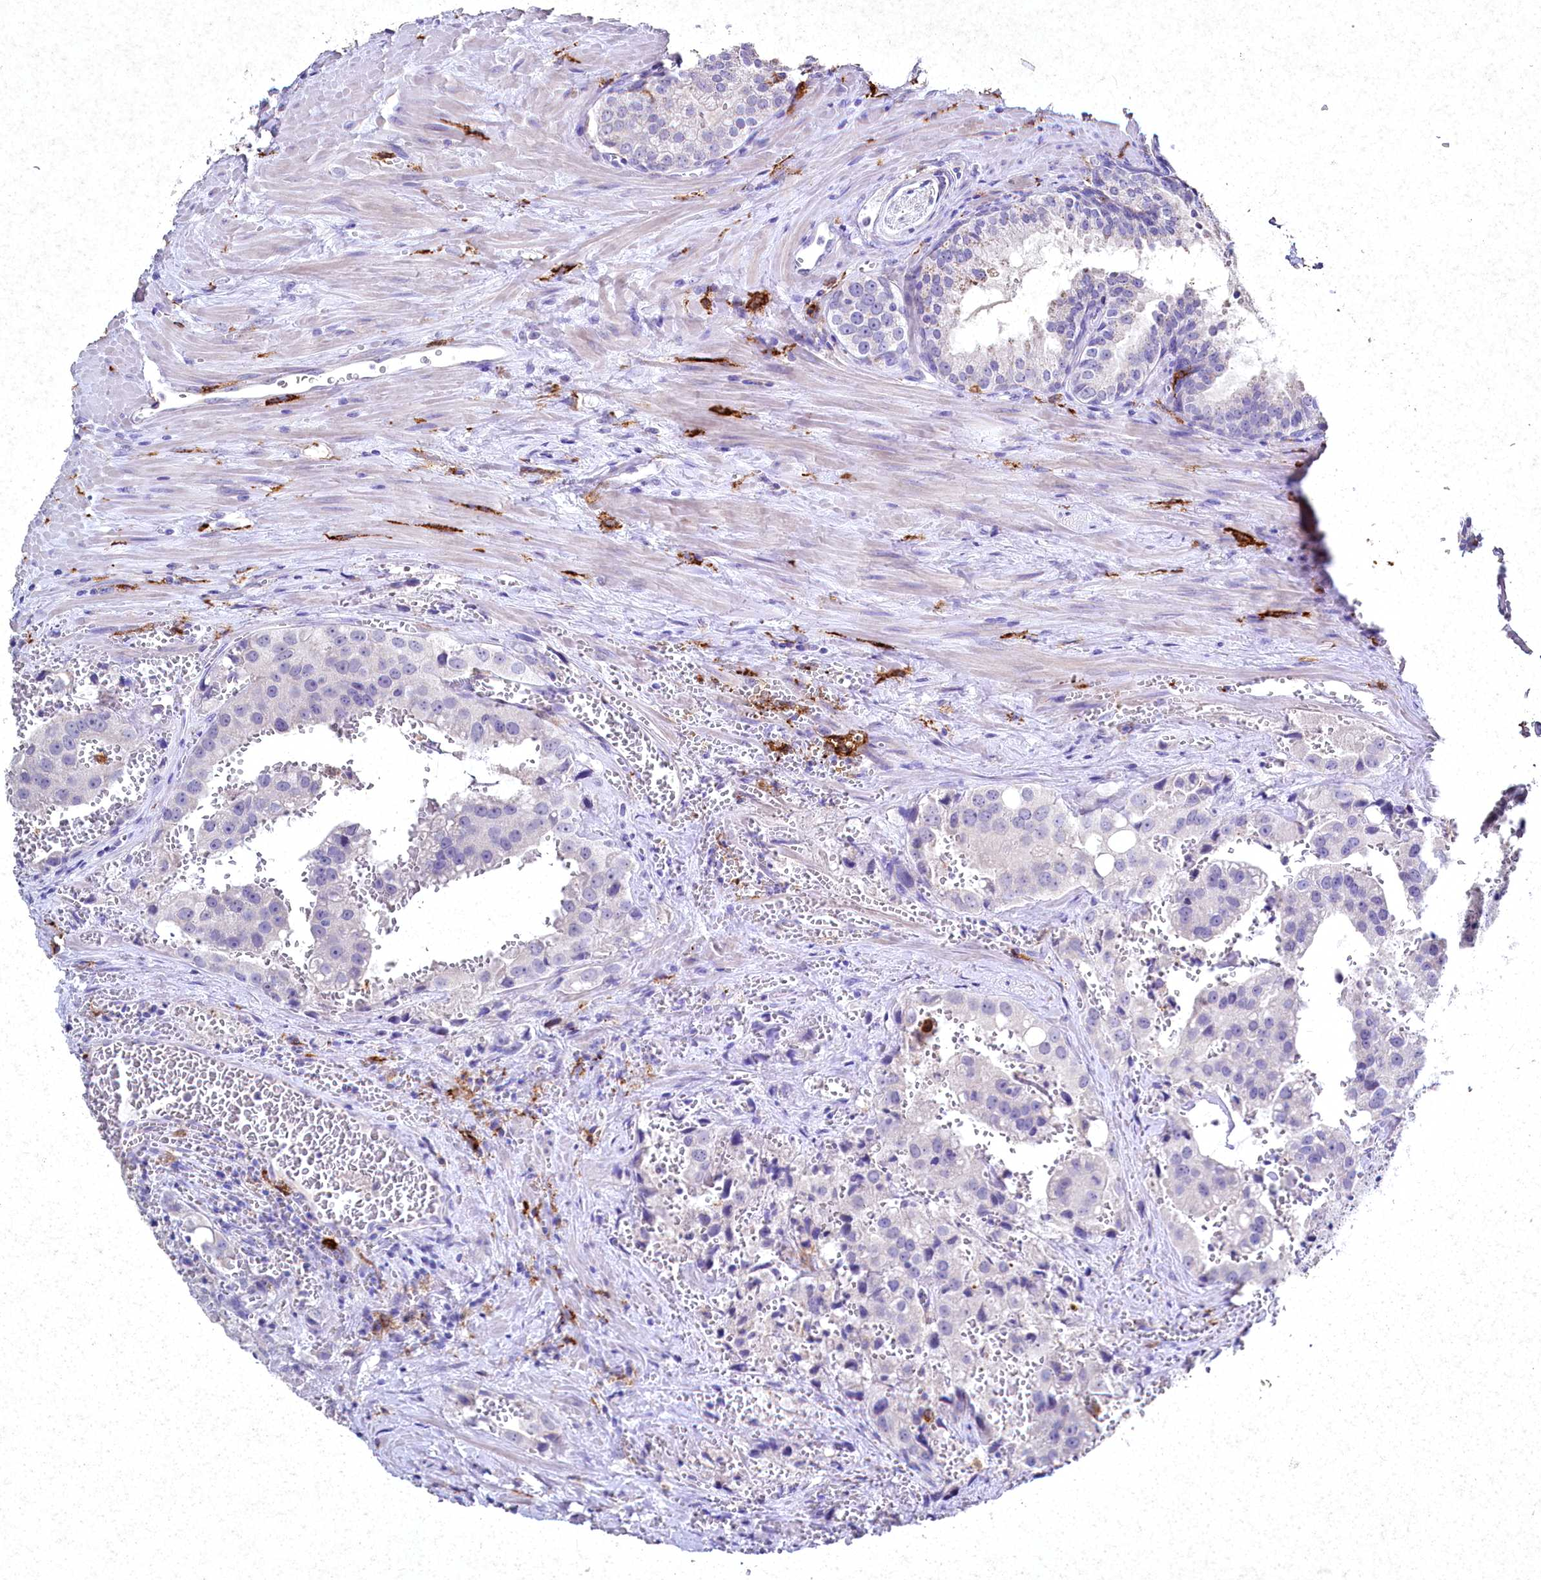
{"staining": {"intensity": "negative", "quantity": "none", "location": "none"}, "tissue": "prostate cancer", "cell_type": "Tumor cells", "image_type": "cancer", "snomed": [{"axis": "morphology", "description": "Adenocarcinoma, High grade"}, {"axis": "topography", "description": "Prostate"}], "caption": "Immunohistochemistry (IHC) histopathology image of neoplastic tissue: human prostate adenocarcinoma (high-grade) stained with DAB (3,3'-diaminobenzidine) exhibits no significant protein positivity in tumor cells.", "gene": "CLEC4M", "patient": {"sex": "male", "age": 68}}